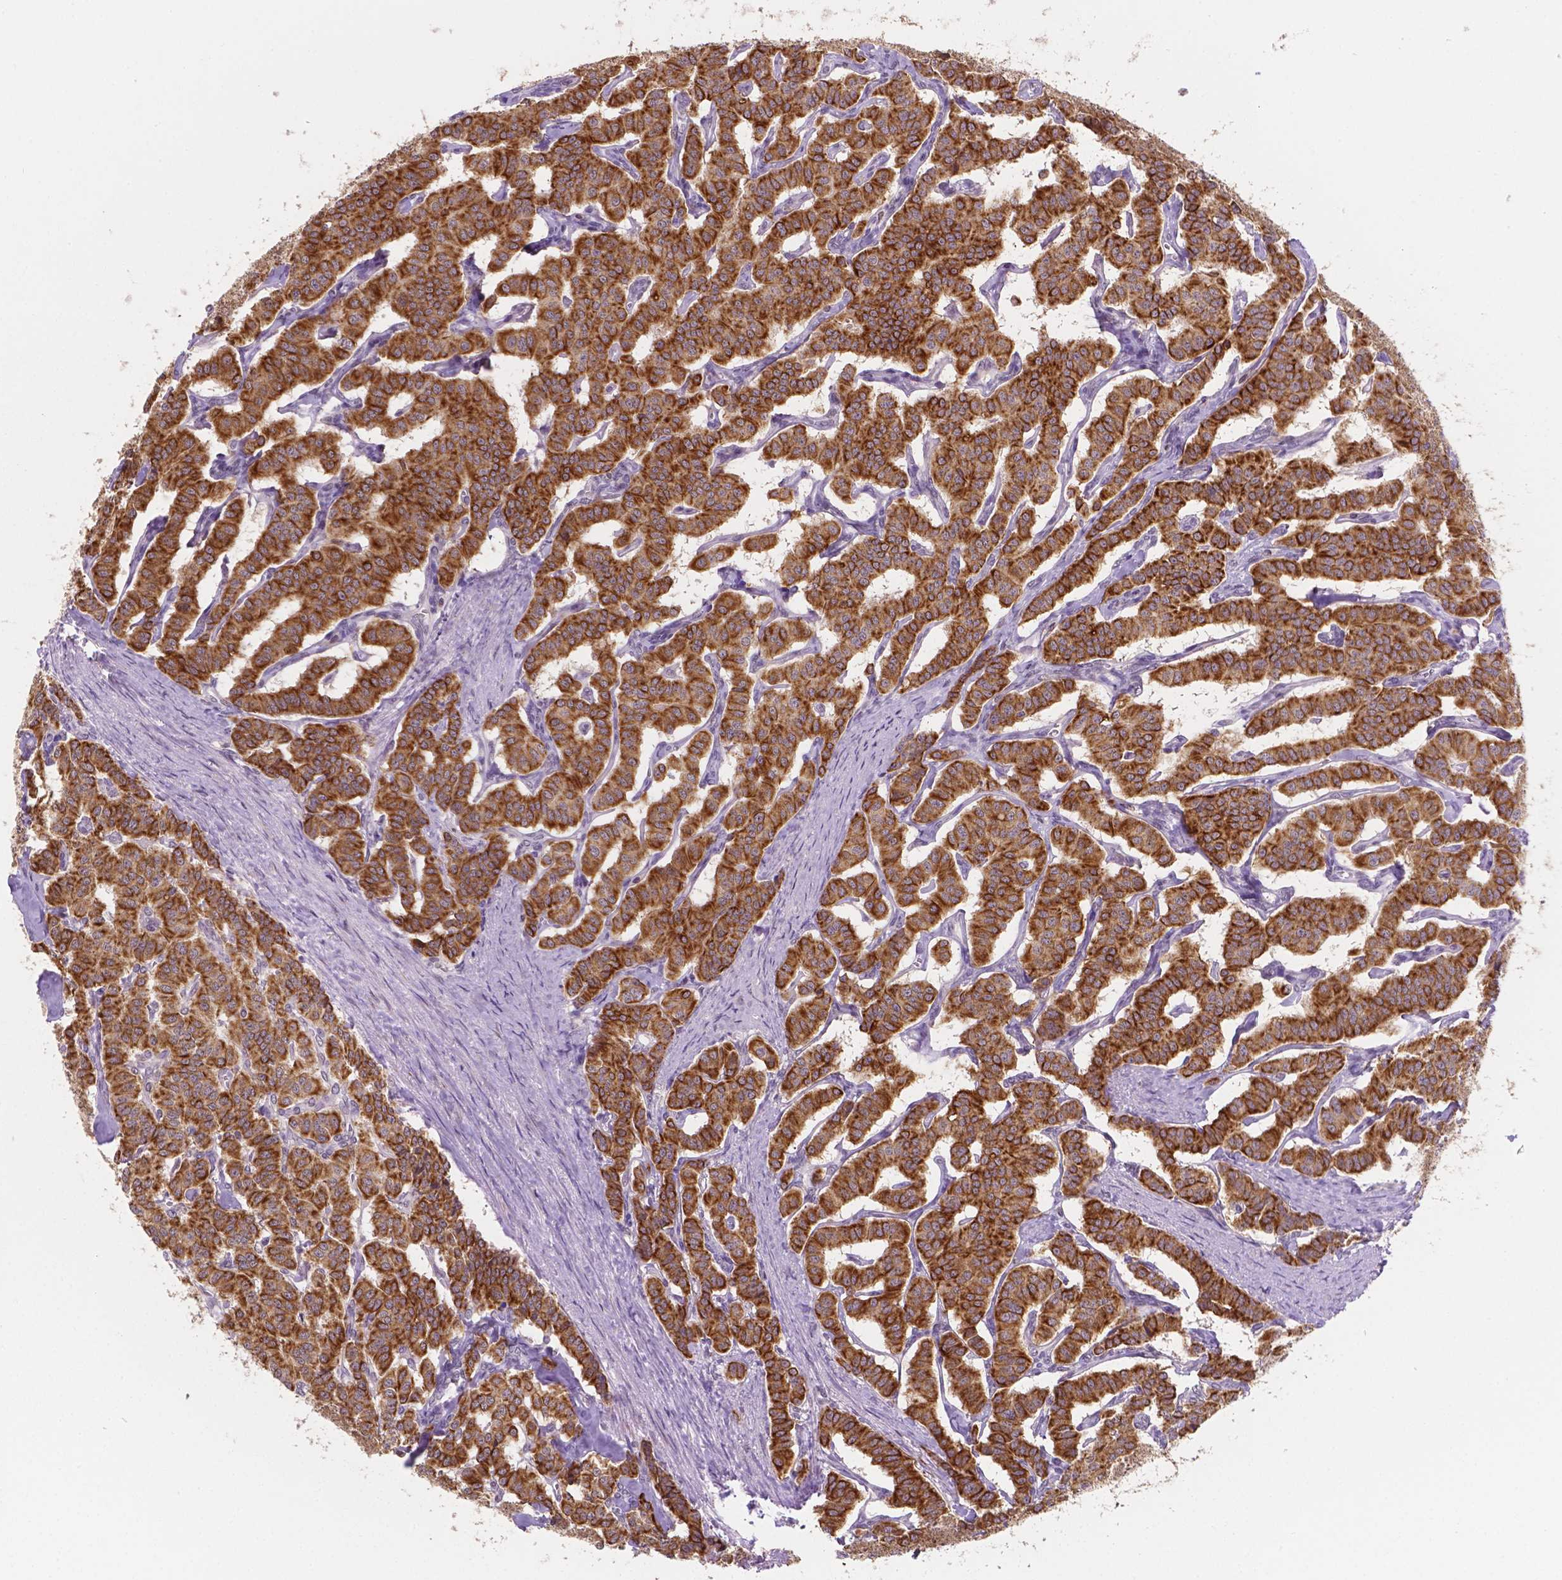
{"staining": {"intensity": "strong", "quantity": ">75%", "location": "cytoplasmic/membranous"}, "tissue": "carcinoid", "cell_type": "Tumor cells", "image_type": "cancer", "snomed": [{"axis": "morphology", "description": "Carcinoid, malignant, NOS"}, {"axis": "topography", "description": "Lung"}], "caption": "A brown stain shows strong cytoplasmic/membranous positivity of a protein in human carcinoid tumor cells.", "gene": "SHLD3", "patient": {"sex": "female", "age": 46}}